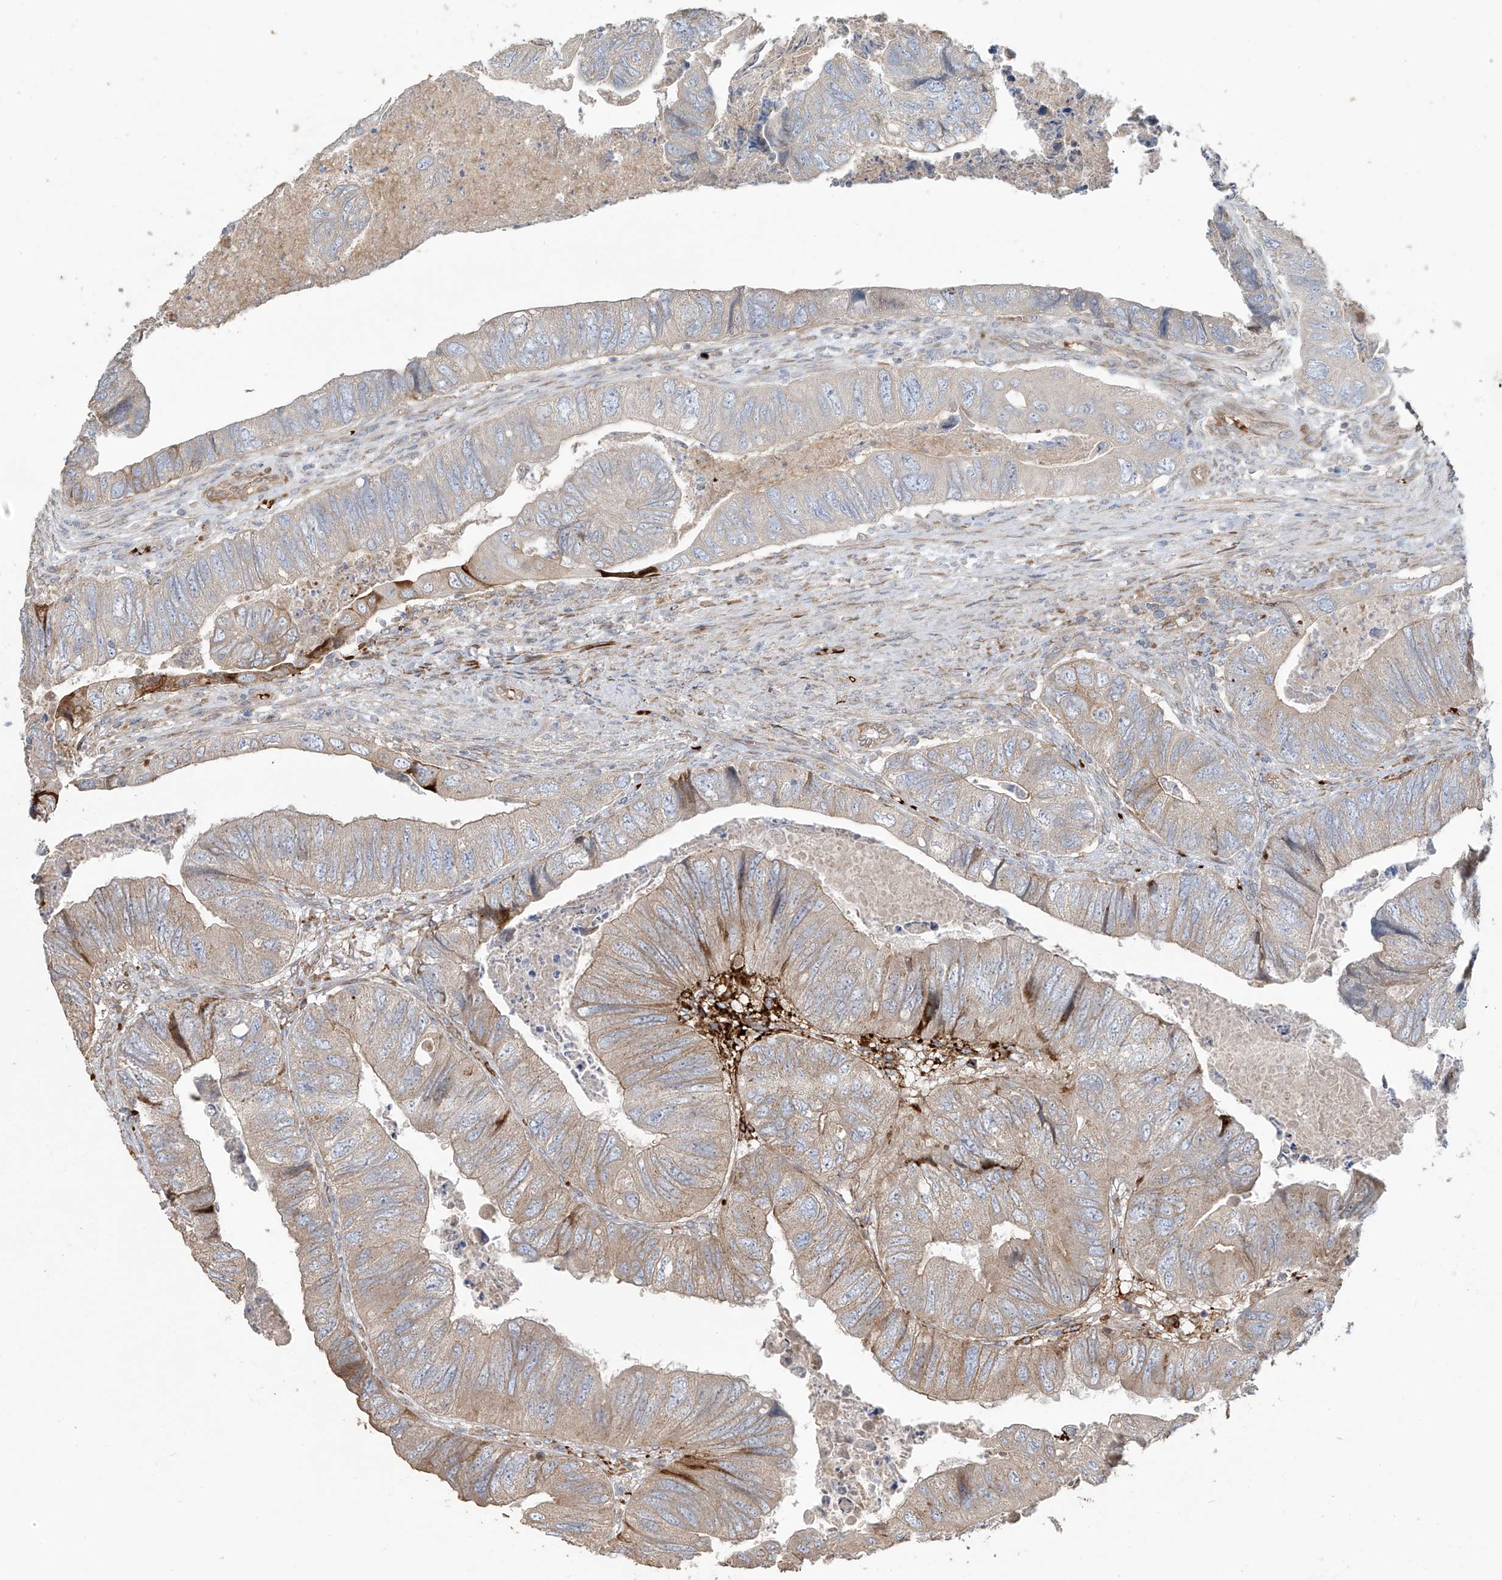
{"staining": {"intensity": "weak", "quantity": "25%-75%", "location": "cytoplasmic/membranous"}, "tissue": "colorectal cancer", "cell_type": "Tumor cells", "image_type": "cancer", "snomed": [{"axis": "morphology", "description": "Adenocarcinoma, NOS"}, {"axis": "topography", "description": "Rectum"}], "caption": "Brown immunohistochemical staining in human colorectal cancer shows weak cytoplasmic/membranous expression in approximately 25%-75% of tumor cells.", "gene": "ABTB1", "patient": {"sex": "male", "age": 63}}